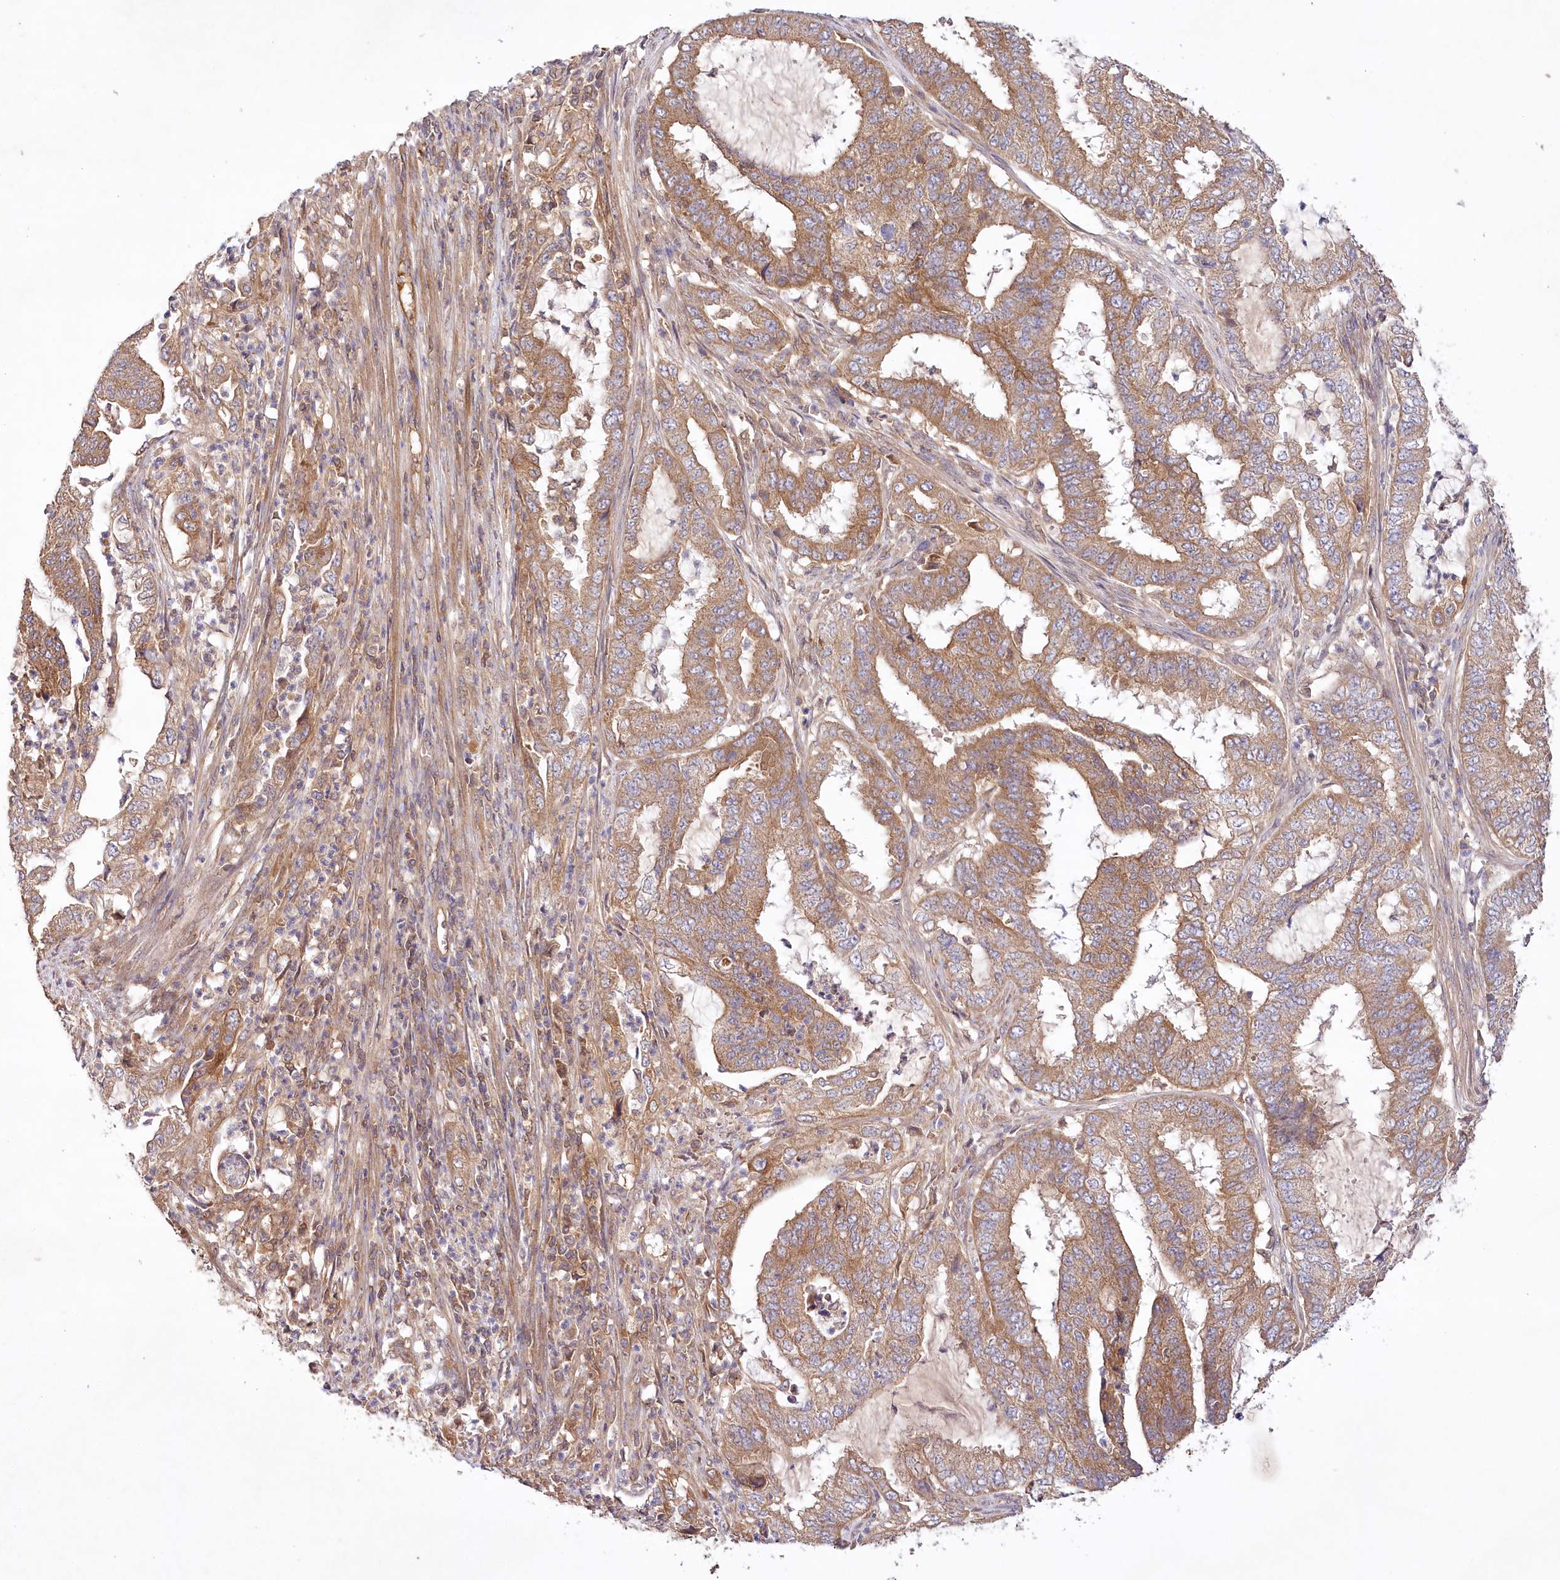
{"staining": {"intensity": "moderate", "quantity": ">75%", "location": "cytoplasmic/membranous"}, "tissue": "endometrial cancer", "cell_type": "Tumor cells", "image_type": "cancer", "snomed": [{"axis": "morphology", "description": "Adenocarcinoma, NOS"}, {"axis": "topography", "description": "Endometrium"}], "caption": "The photomicrograph reveals a brown stain indicating the presence of a protein in the cytoplasmic/membranous of tumor cells in endometrial cancer (adenocarcinoma).", "gene": "LSS", "patient": {"sex": "female", "age": 51}}